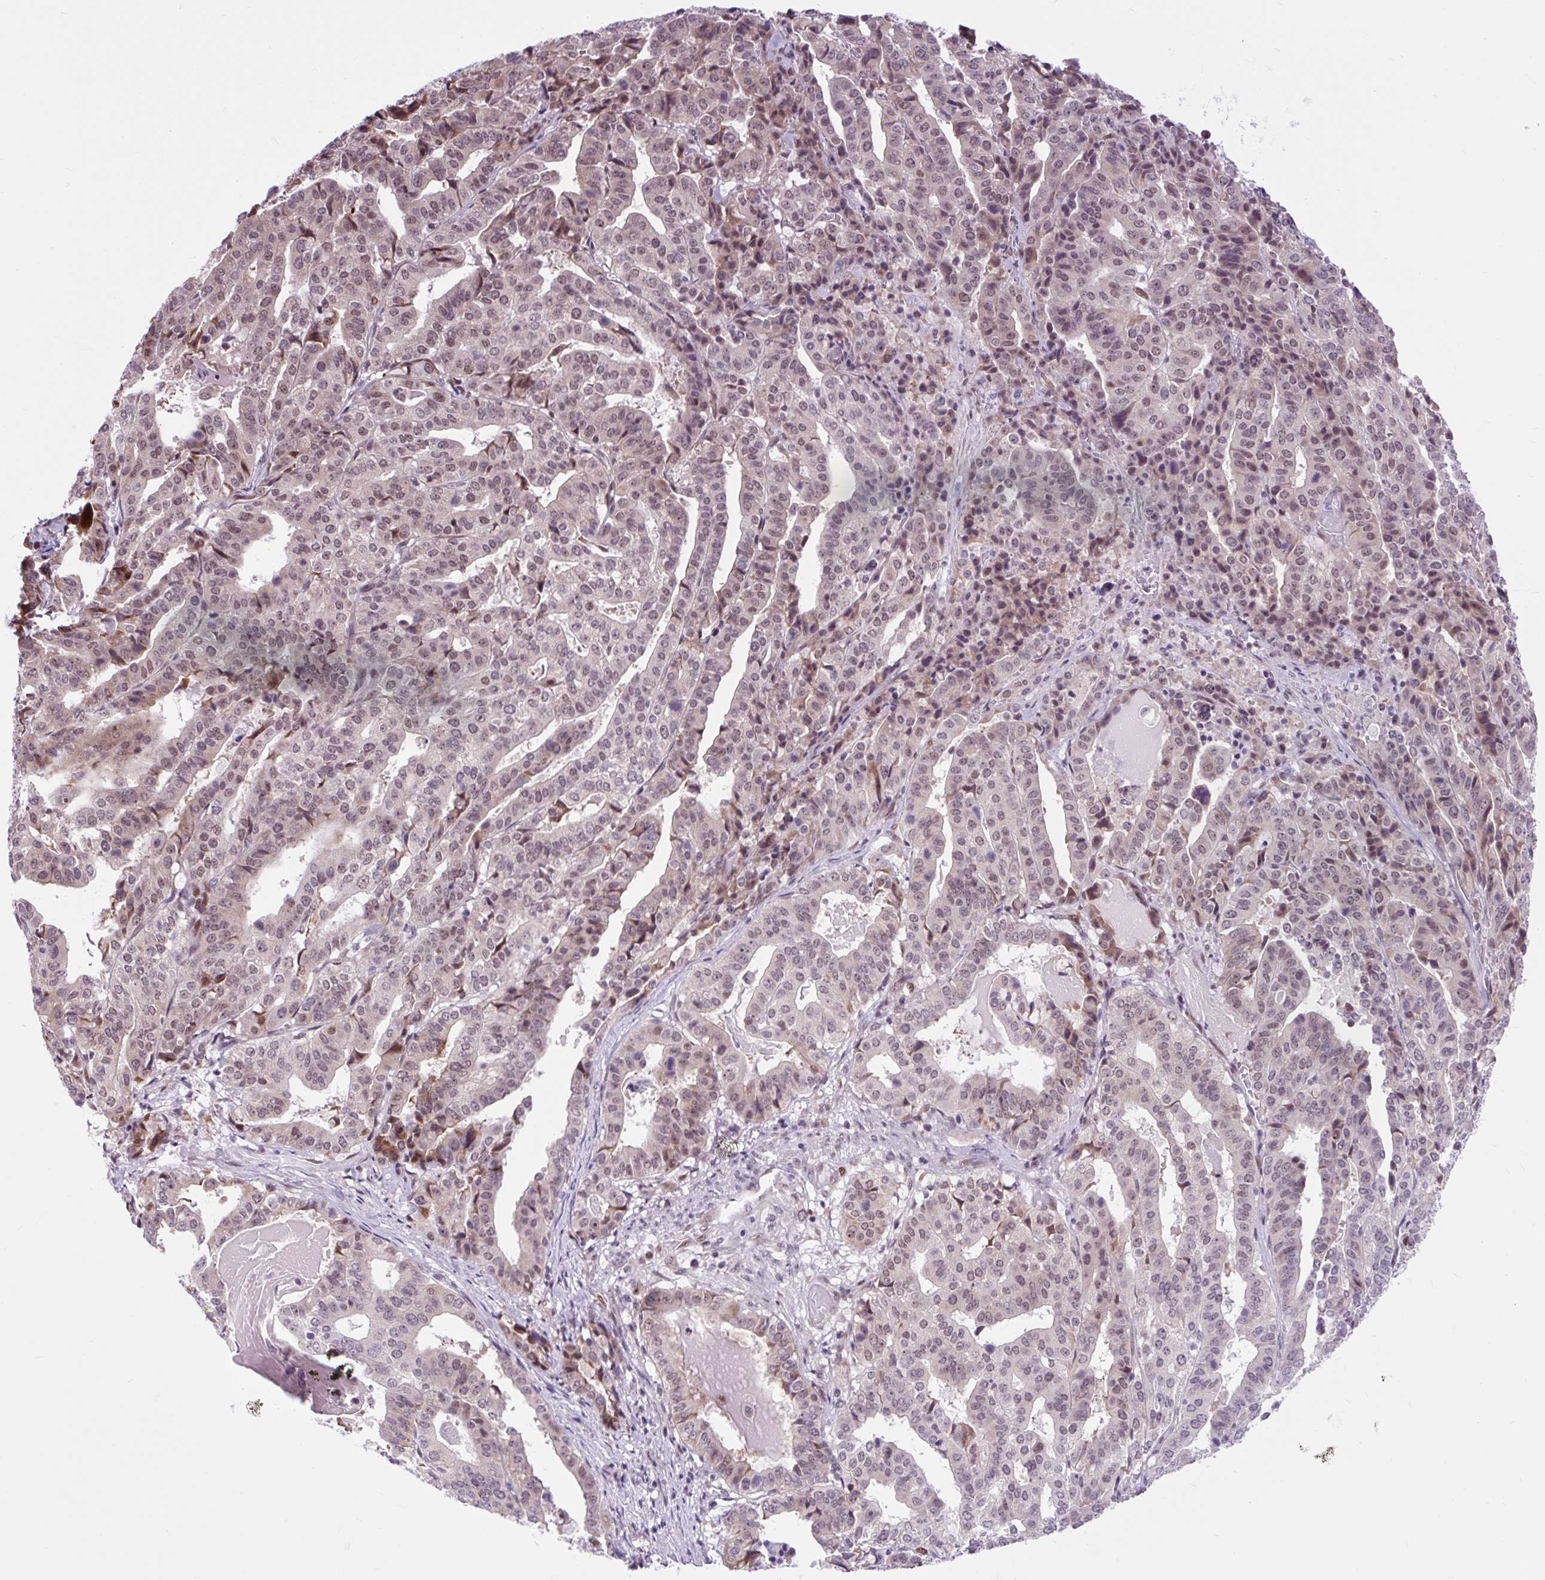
{"staining": {"intensity": "weak", "quantity": ">75%", "location": "nuclear"}, "tissue": "stomach cancer", "cell_type": "Tumor cells", "image_type": "cancer", "snomed": [{"axis": "morphology", "description": "Adenocarcinoma, NOS"}, {"axis": "topography", "description": "Stomach"}], "caption": "A brown stain highlights weak nuclear staining of a protein in human stomach adenocarcinoma tumor cells.", "gene": "CLK2", "patient": {"sex": "male", "age": 48}}